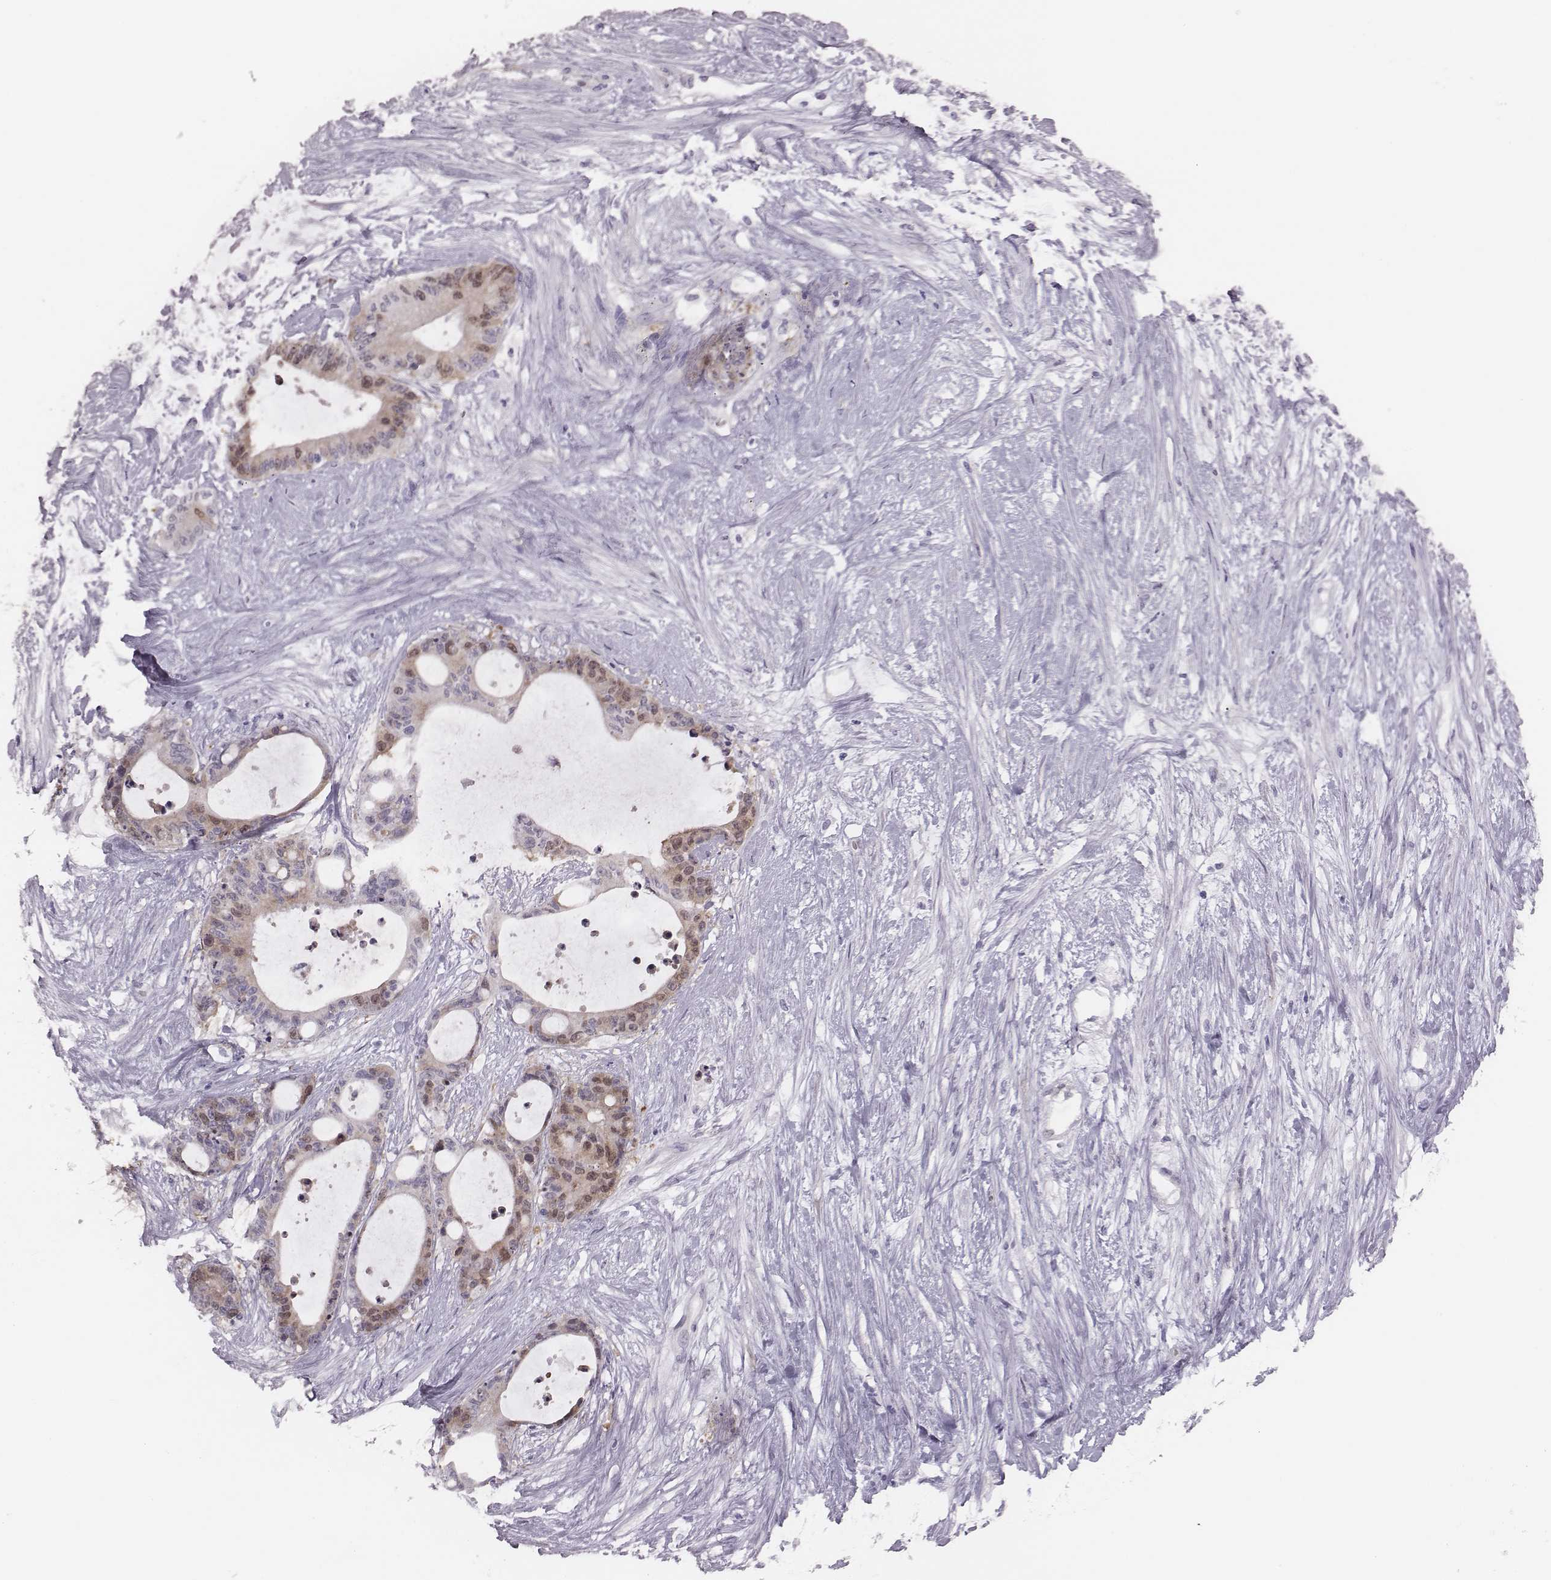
{"staining": {"intensity": "moderate", "quantity": "25%-75%", "location": "cytoplasmic/membranous,nuclear"}, "tissue": "liver cancer", "cell_type": "Tumor cells", "image_type": "cancer", "snomed": [{"axis": "morphology", "description": "Normal tissue, NOS"}, {"axis": "morphology", "description": "Cholangiocarcinoma"}, {"axis": "topography", "description": "Liver"}, {"axis": "topography", "description": "Peripheral nerve tissue"}], "caption": "Immunohistochemical staining of cholangiocarcinoma (liver) shows moderate cytoplasmic/membranous and nuclear protein expression in about 25%-75% of tumor cells. (DAB (3,3'-diaminobenzidine) IHC with brightfield microscopy, high magnification).", "gene": "PBK", "patient": {"sex": "female", "age": 73}}